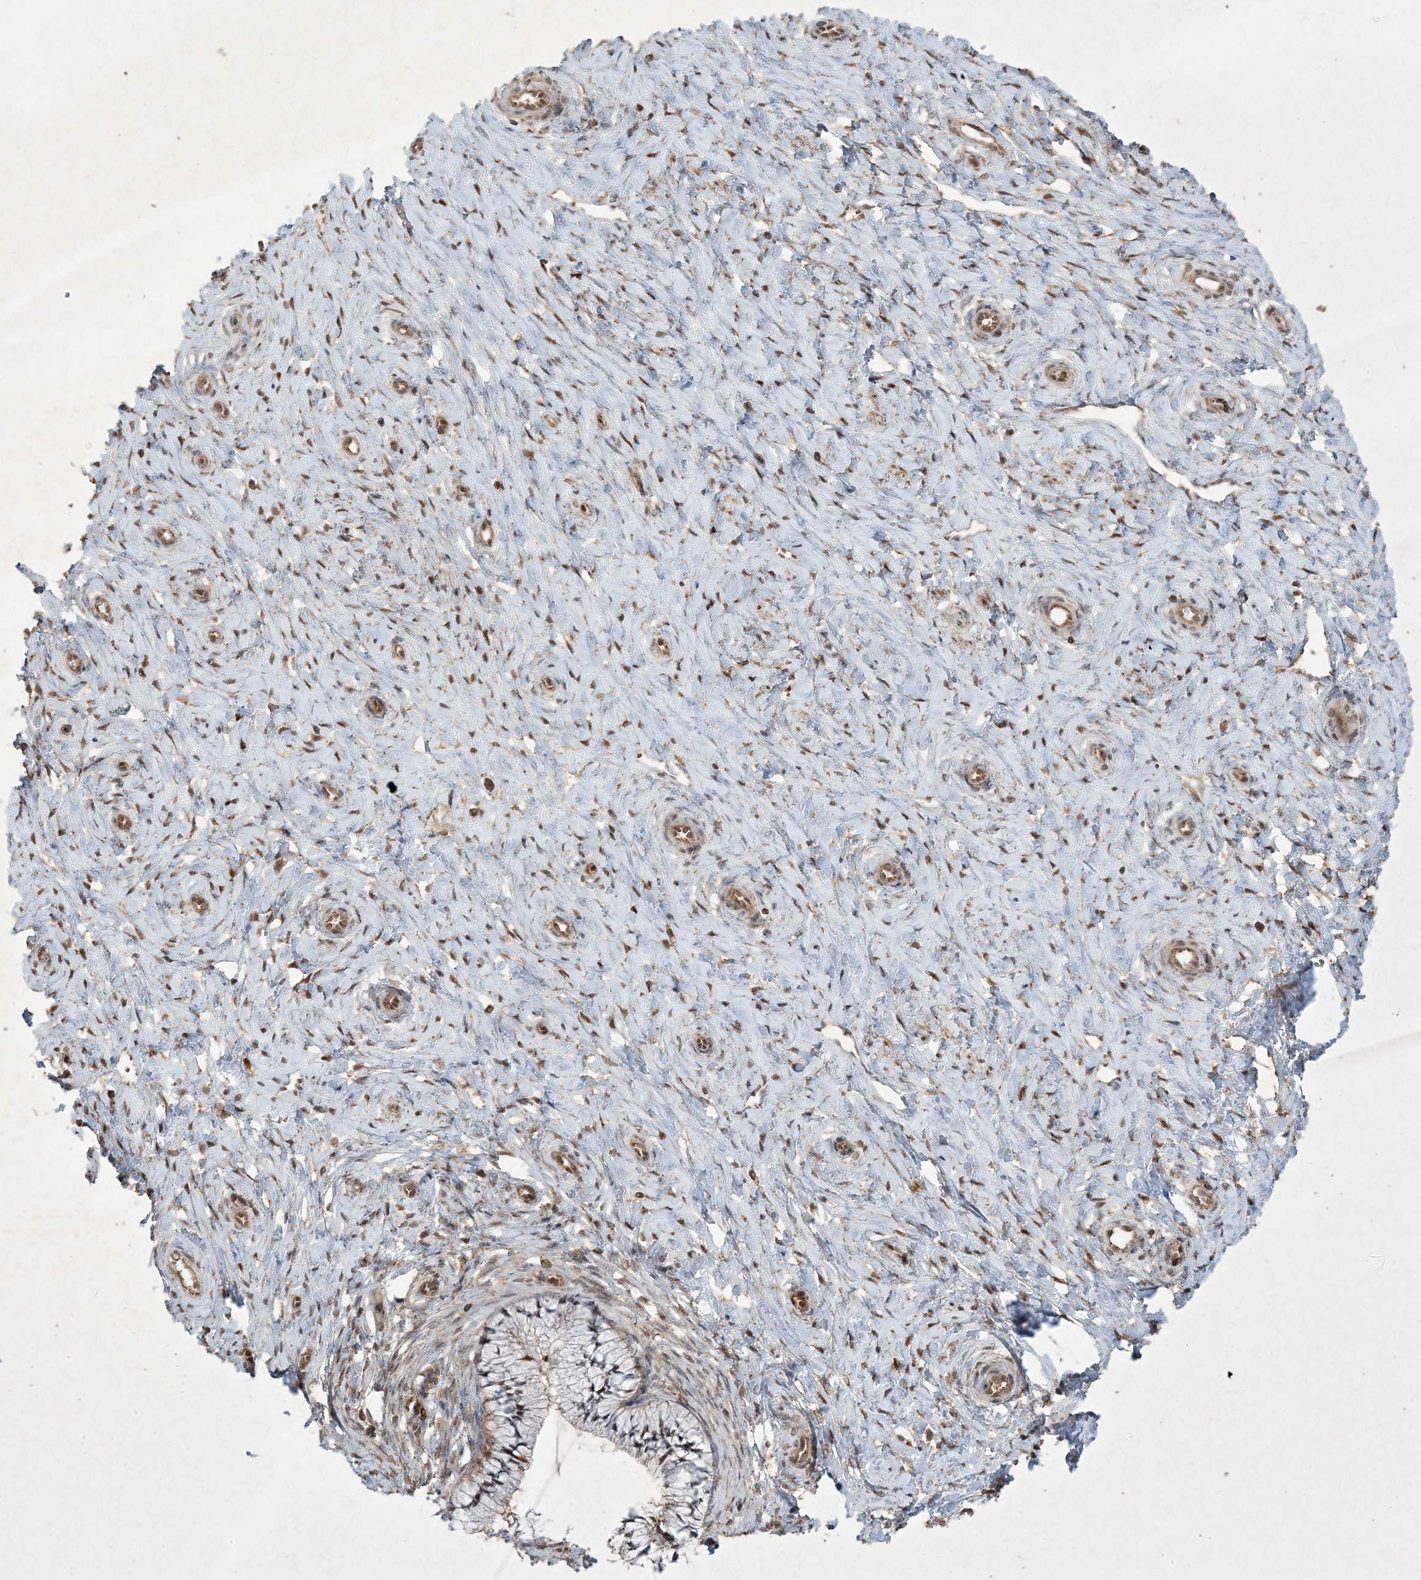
{"staining": {"intensity": "moderate", "quantity": "25%-75%", "location": "cytoplasmic/membranous"}, "tissue": "cervix", "cell_type": "Glandular cells", "image_type": "normal", "snomed": [{"axis": "morphology", "description": "Normal tissue, NOS"}, {"axis": "topography", "description": "Cervix"}], "caption": "This image reveals unremarkable cervix stained with immunohistochemistry (IHC) to label a protein in brown. The cytoplasmic/membranous of glandular cells show moderate positivity for the protein. Nuclei are counter-stained blue.", "gene": "PLEKHM2", "patient": {"sex": "female", "age": 36}}